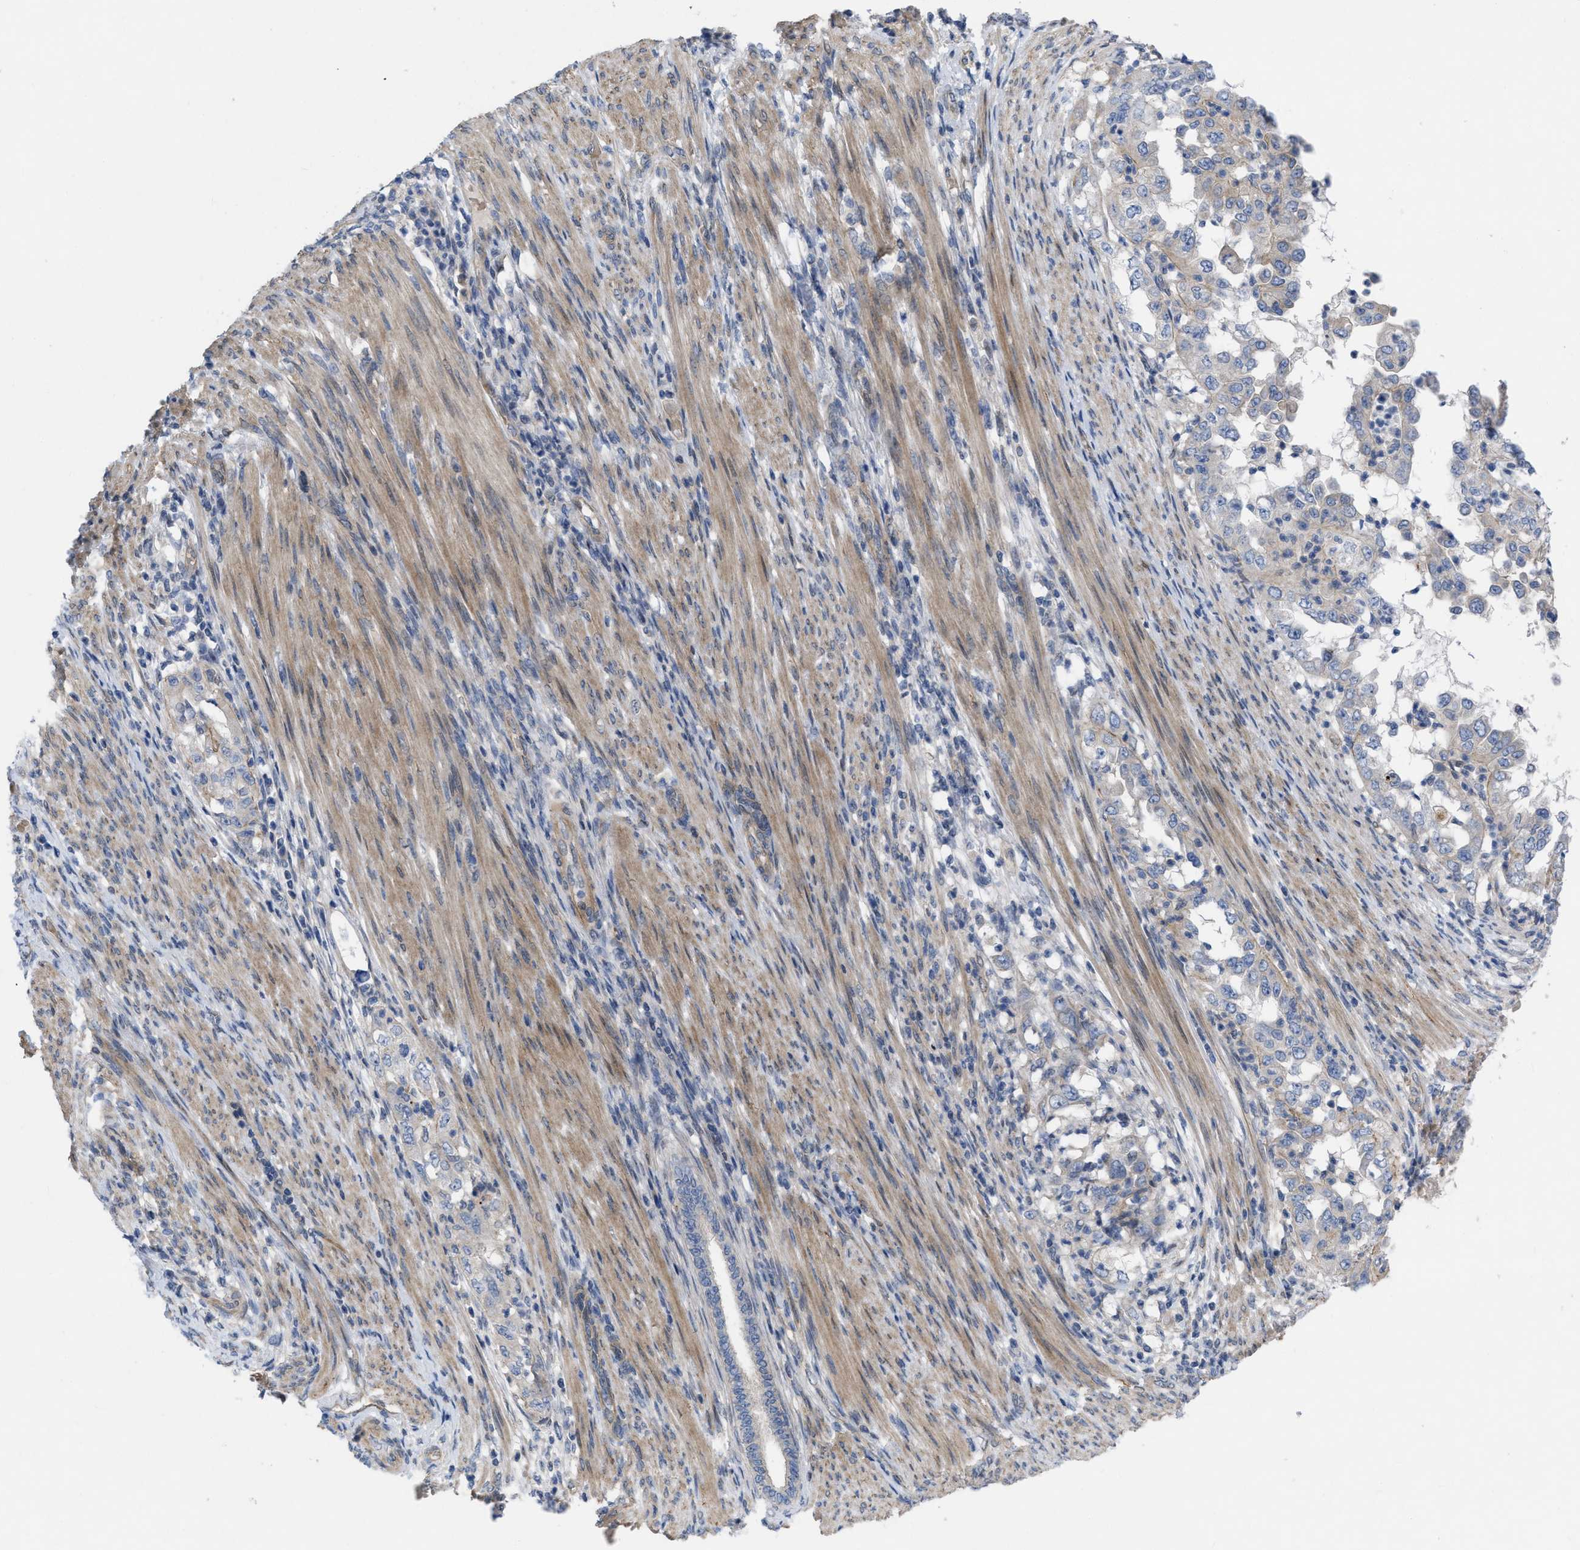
{"staining": {"intensity": "negative", "quantity": "none", "location": "none"}, "tissue": "endometrial cancer", "cell_type": "Tumor cells", "image_type": "cancer", "snomed": [{"axis": "morphology", "description": "Adenocarcinoma, NOS"}, {"axis": "topography", "description": "Endometrium"}], "caption": "This is an immunohistochemistry (IHC) image of human endometrial adenocarcinoma. There is no positivity in tumor cells.", "gene": "NDEL1", "patient": {"sex": "female", "age": 85}}